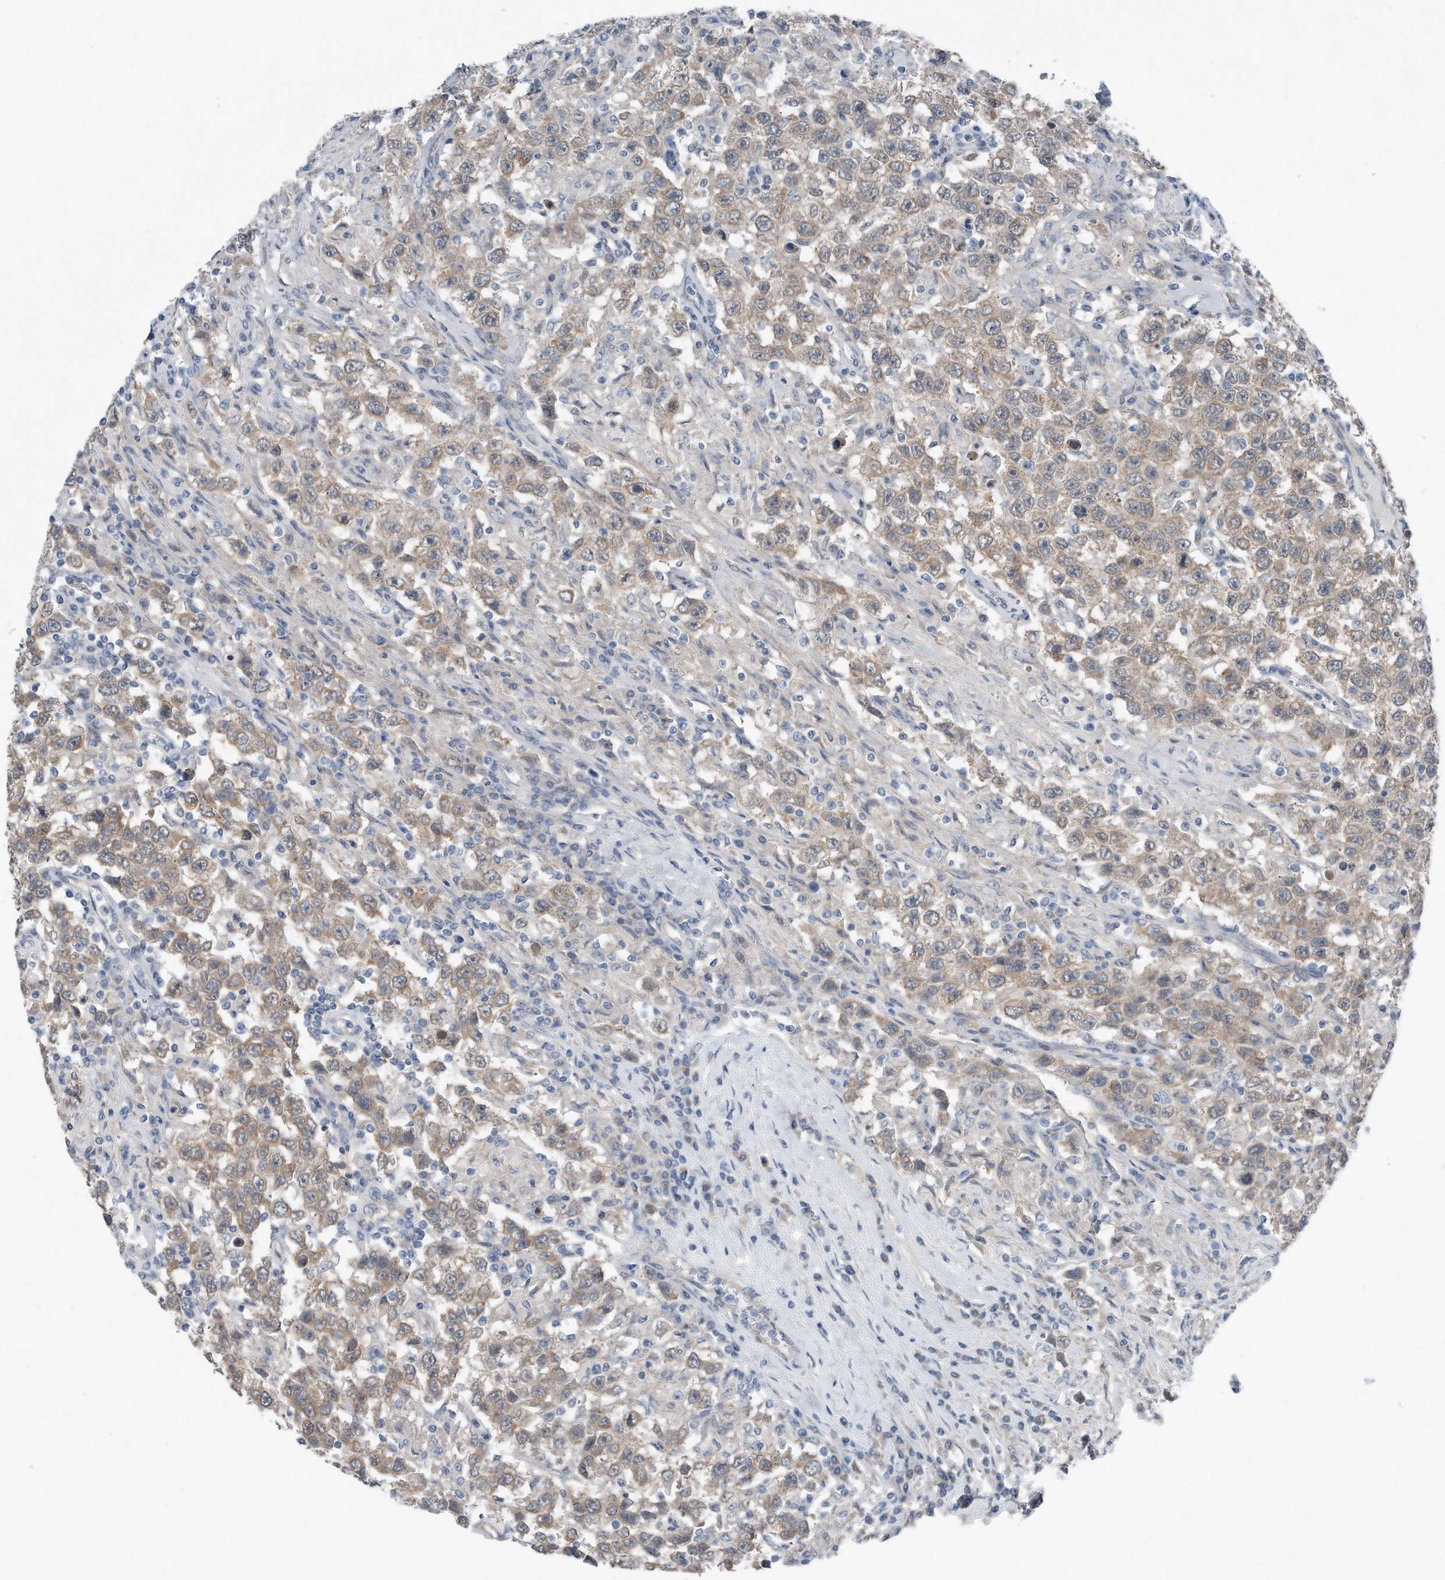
{"staining": {"intensity": "weak", "quantity": ">75%", "location": "cytoplasmic/membranous"}, "tissue": "testis cancer", "cell_type": "Tumor cells", "image_type": "cancer", "snomed": [{"axis": "morphology", "description": "Seminoma, NOS"}, {"axis": "topography", "description": "Testis"}], "caption": "Immunohistochemical staining of testis cancer shows weak cytoplasmic/membranous protein expression in about >75% of tumor cells. (Stains: DAB in brown, nuclei in blue, Microscopy: brightfield microscopy at high magnification).", "gene": "YRDC", "patient": {"sex": "male", "age": 41}}